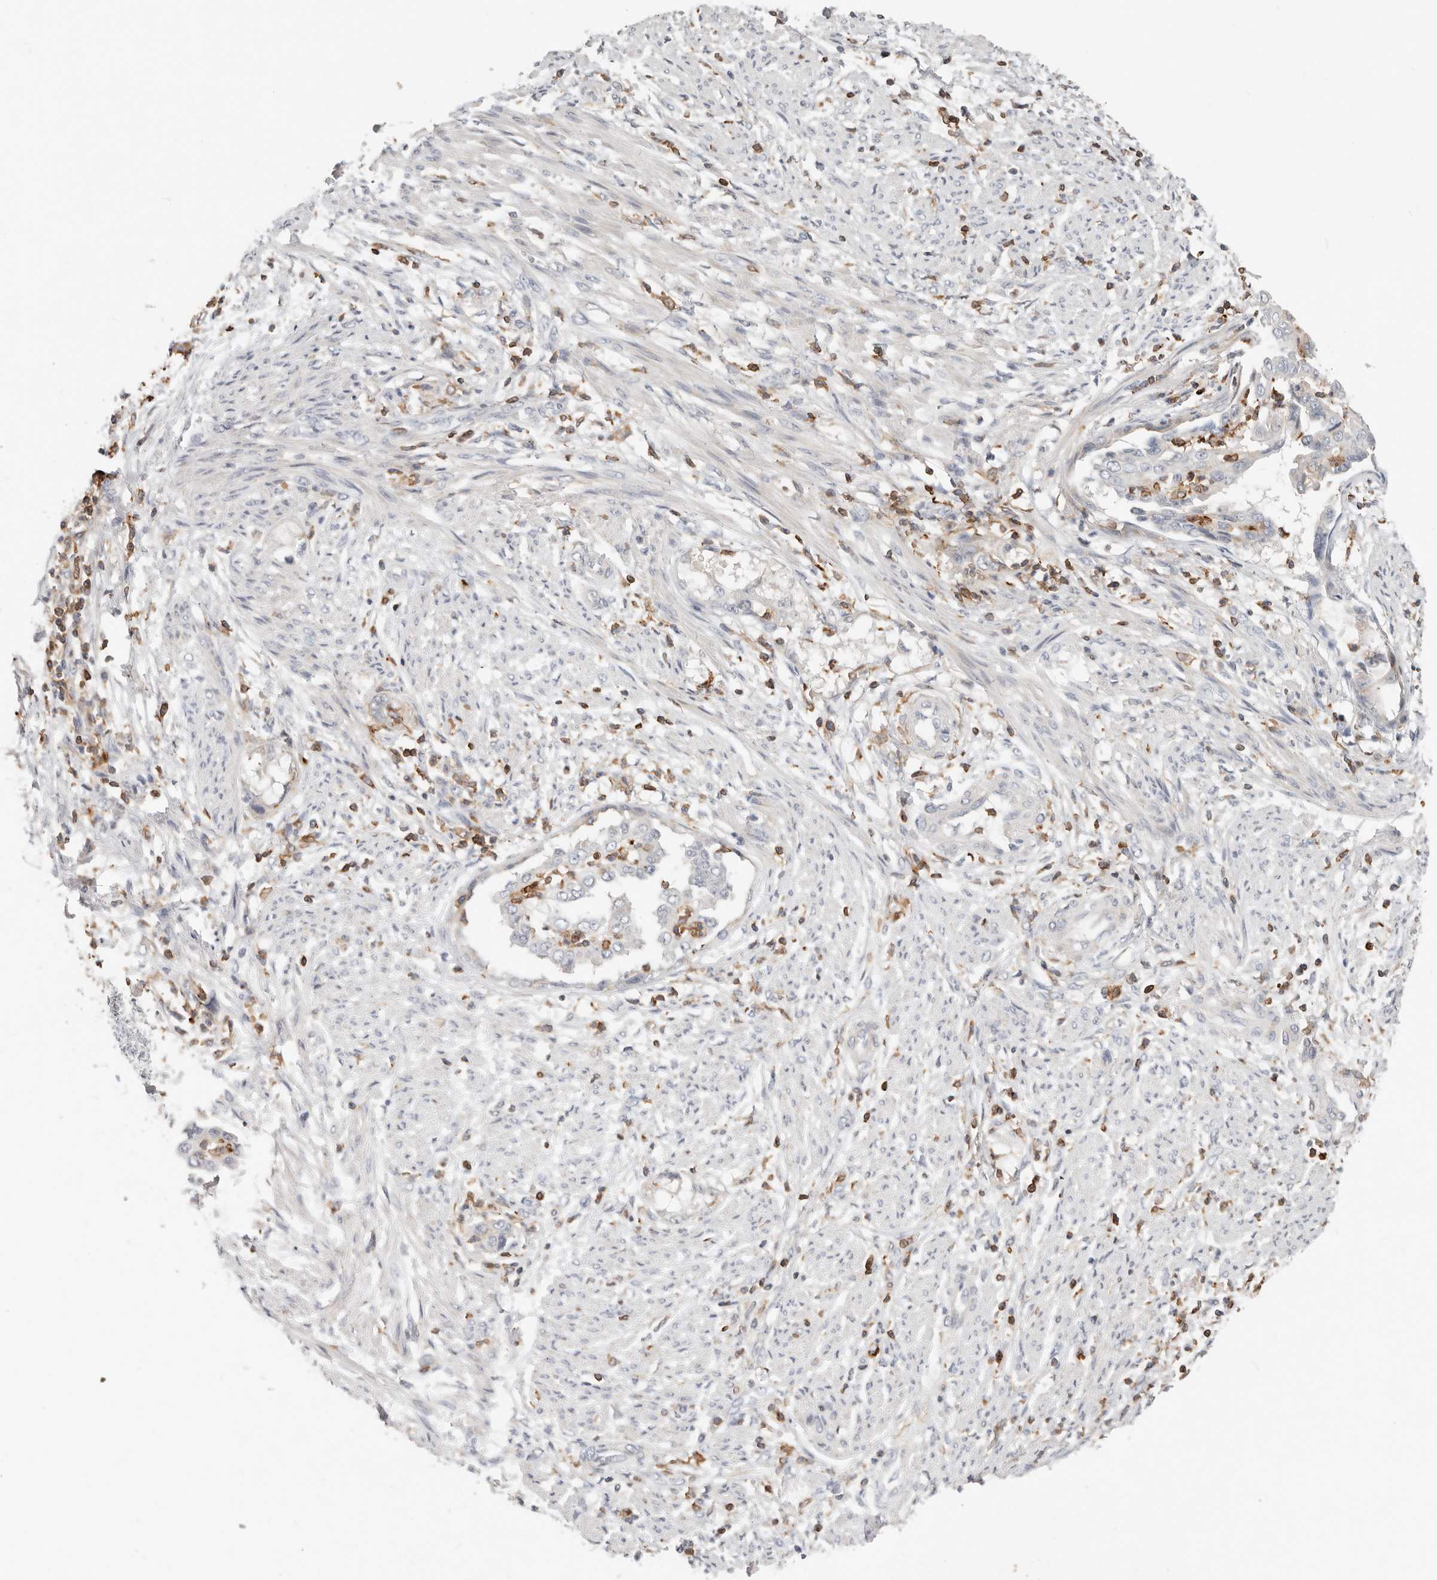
{"staining": {"intensity": "negative", "quantity": "none", "location": "none"}, "tissue": "endometrial cancer", "cell_type": "Tumor cells", "image_type": "cancer", "snomed": [{"axis": "morphology", "description": "Adenocarcinoma, NOS"}, {"axis": "topography", "description": "Endometrium"}], "caption": "Immunohistochemistry histopathology image of endometrial cancer (adenocarcinoma) stained for a protein (brown), which shows no expression in tumor cells. (DAB (3,3'-diaminobenzidine) immunohistochemistry (IHC) visualized using brightfield microscopy, high magnification).", "gene": "TMEM63B", "patient": {"sex": "female", "age": 85}}